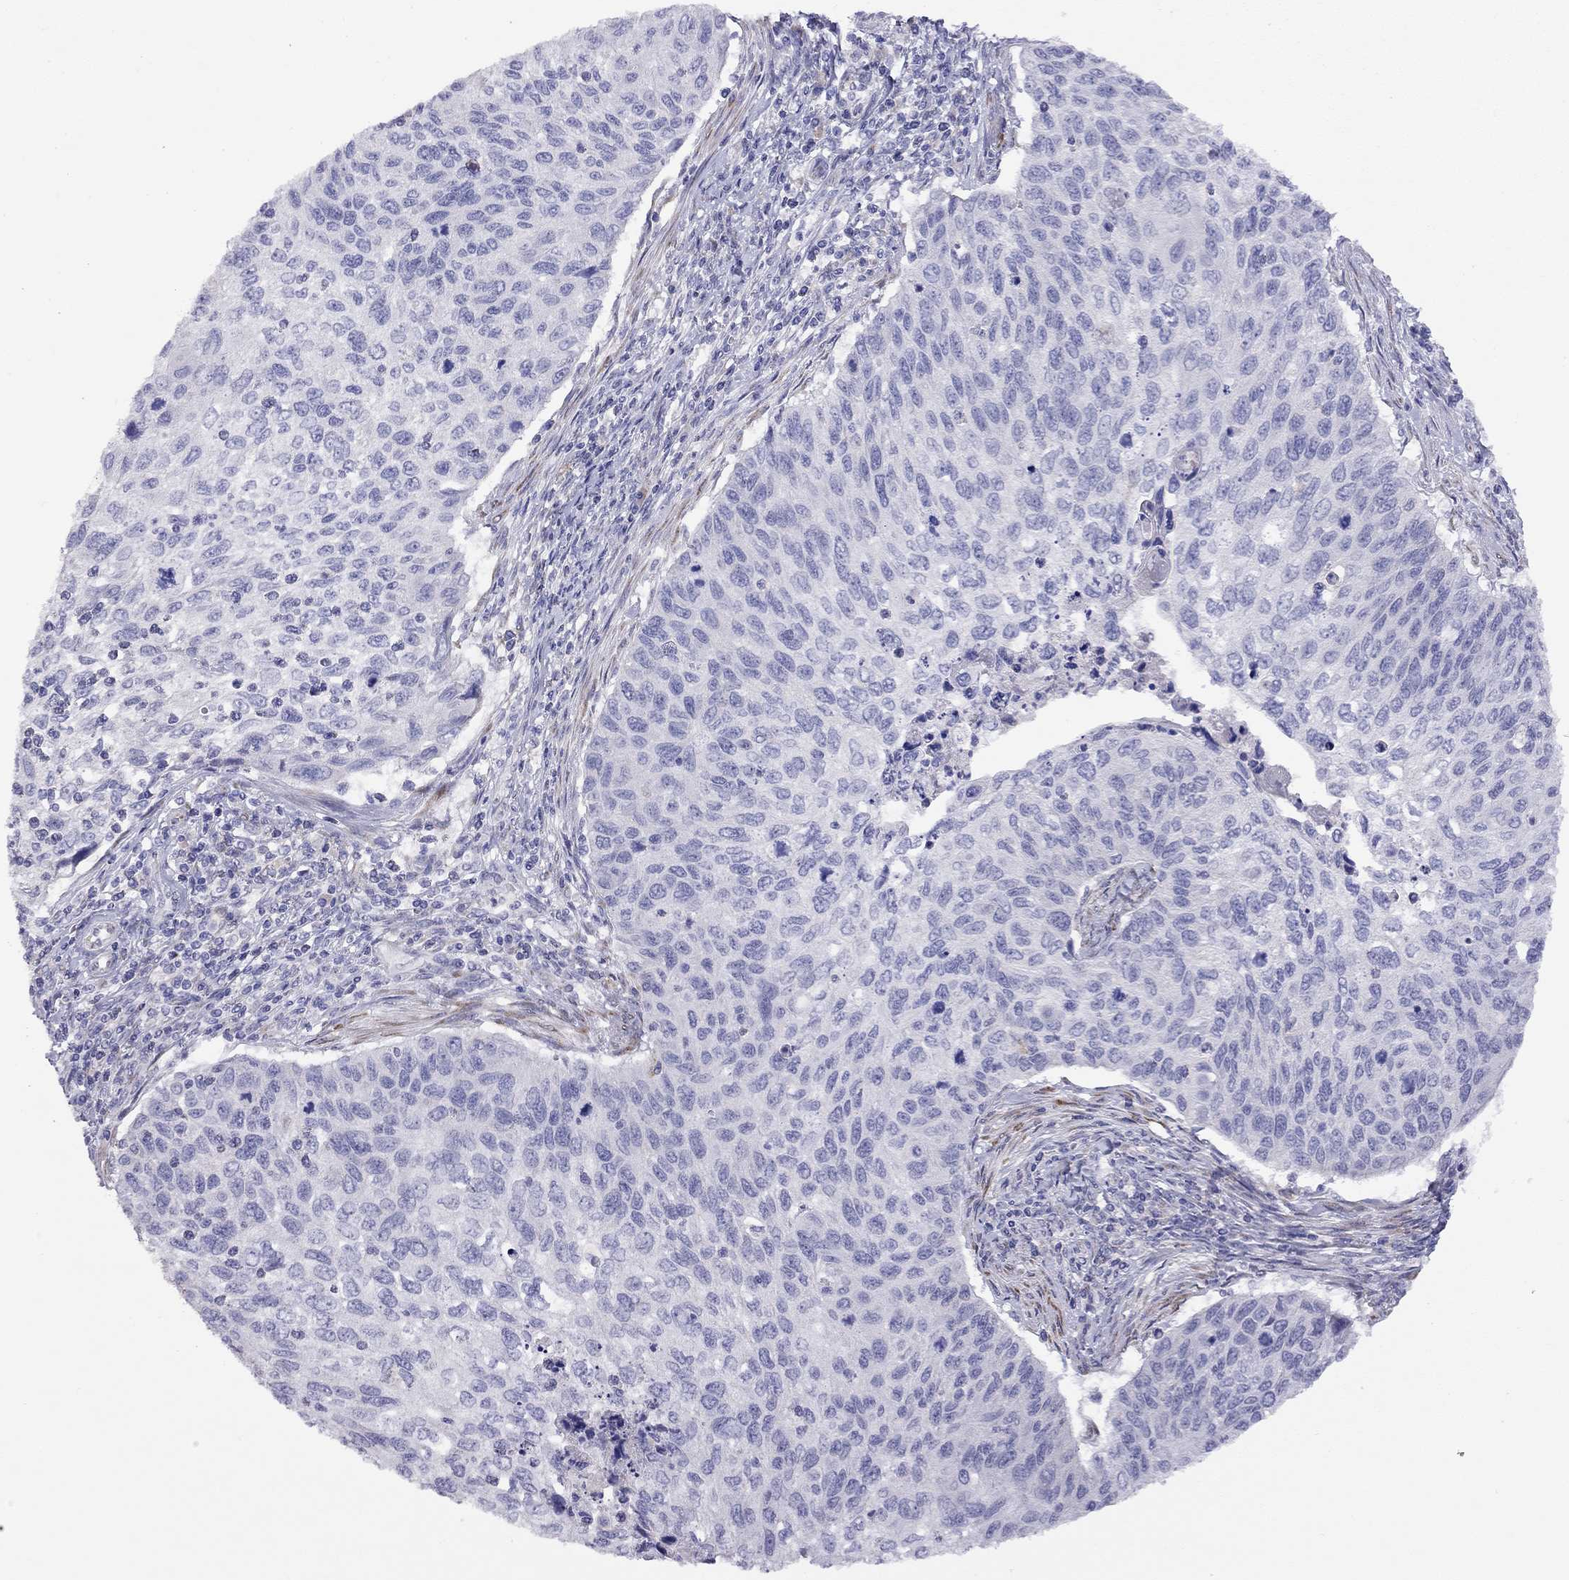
{"staining": {"intensity": "negative", "quantity": "none", "location": "none"}, "tissue": "cervical cancer", "cell_type": "Tumor cells", "image_type": "cancer", "snomed": [{"axis": "morphology", "description": "Squamous cell carcinoma, NOS"}, {"axis": "topography", "description": "Cervix"}], "caption": "An IHC photomicrograph of cervical squamous cell carcinoma is shown. There is no staining in tumor cells of cervical squamous cell carcinoma. Nuclei are stained in blue.", "gene": "CPNE4", "patient": {"sex": "female", "age": 70}}